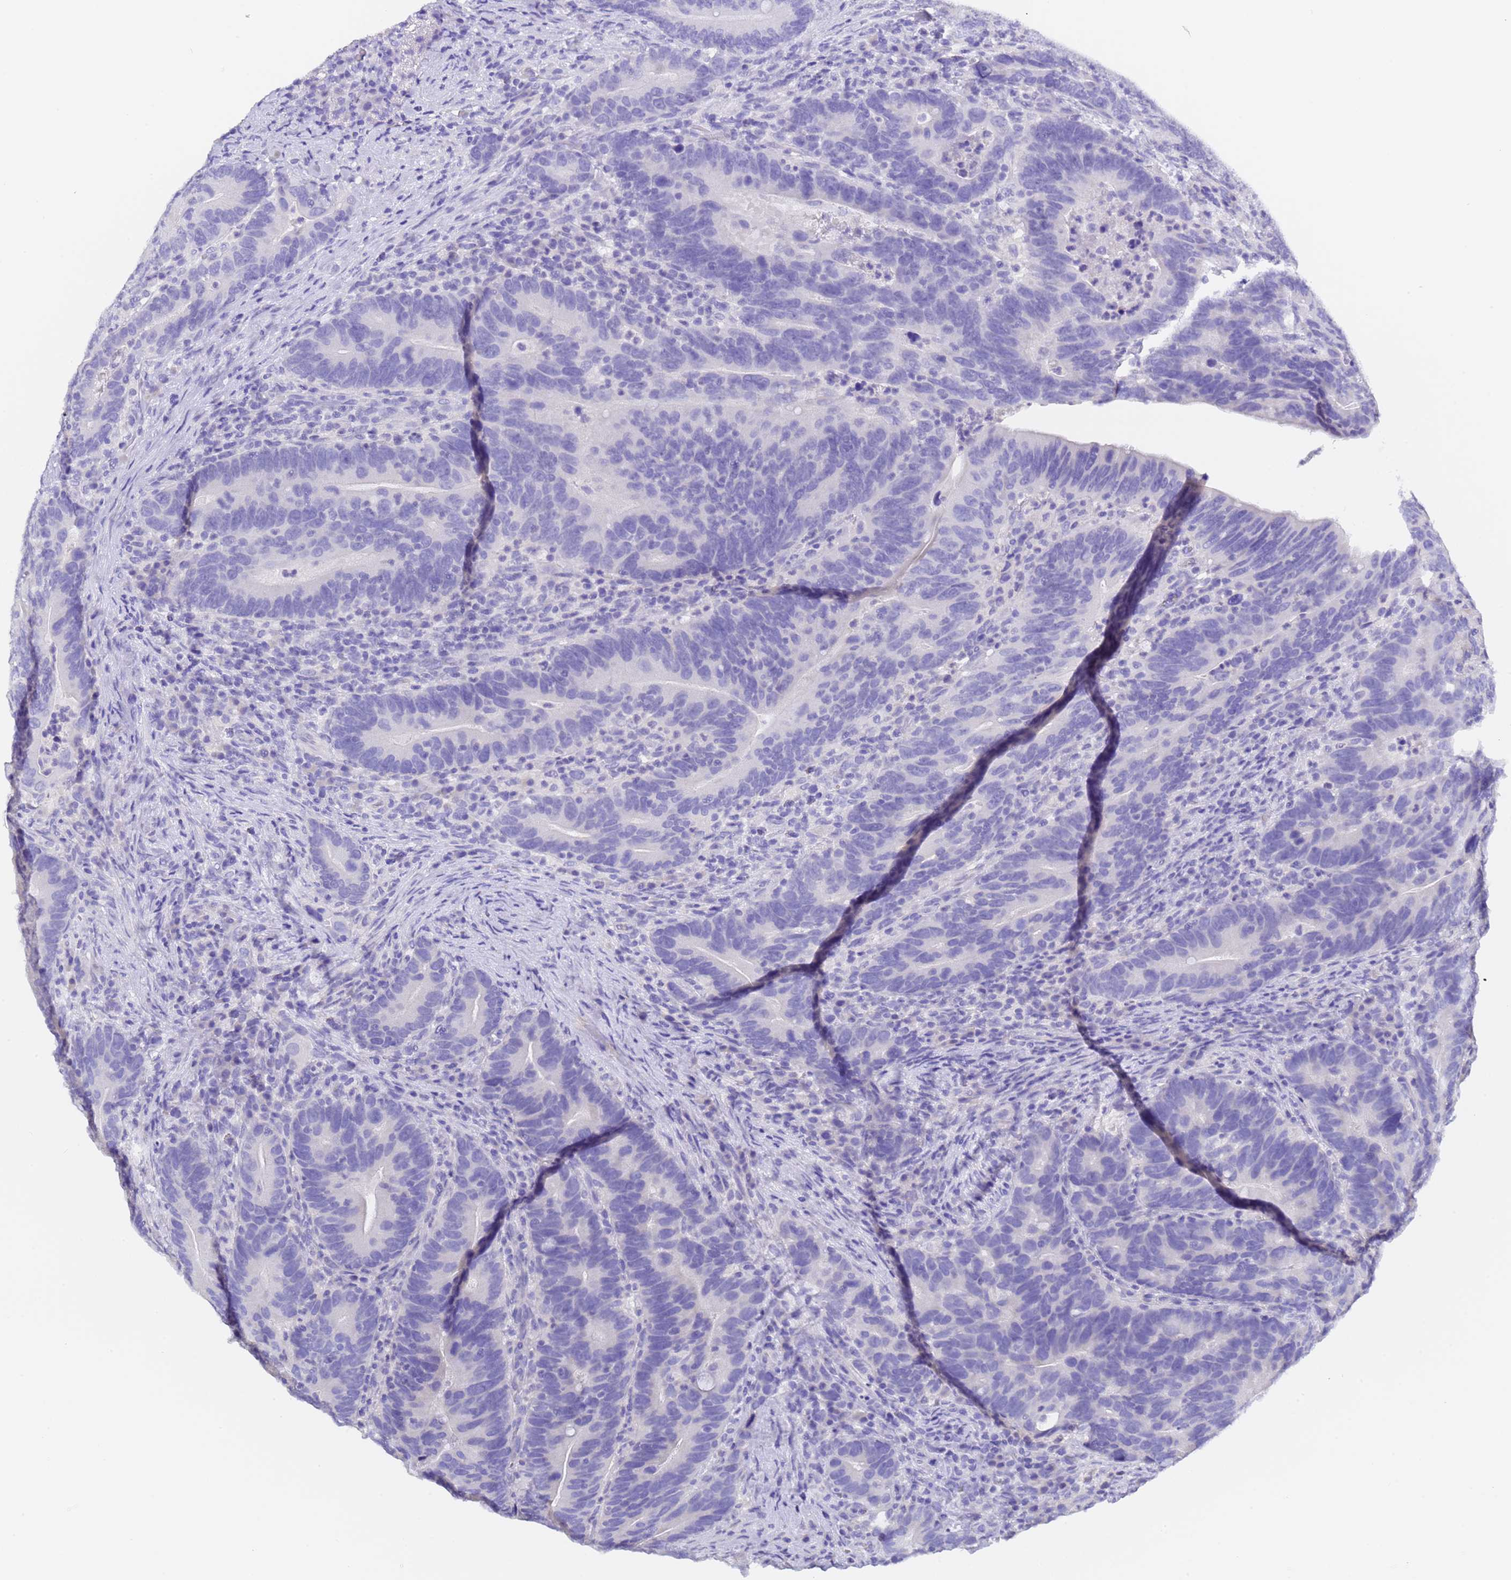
{"staining": {"intensity": "negative", "quantity": "none", "location": "none"}, "tissue": "colorectal cancer", "cell_type": "Tumor cells", "image_type": "cancer", "snomed": [{"axis": "morphology", "description": "Adenocarcinoma, NOS"}, {"axis": "topography", "description": "Colon"}], "caption": "Photomicrograph shows no protein positivity in tumor cells of colorectal cancer (adenocarcinoma) tissue. (IHC, brightfield microscopy, high magnification).", "gene": "GABRA1", "patient": {"sex": "female", "age": 66}}